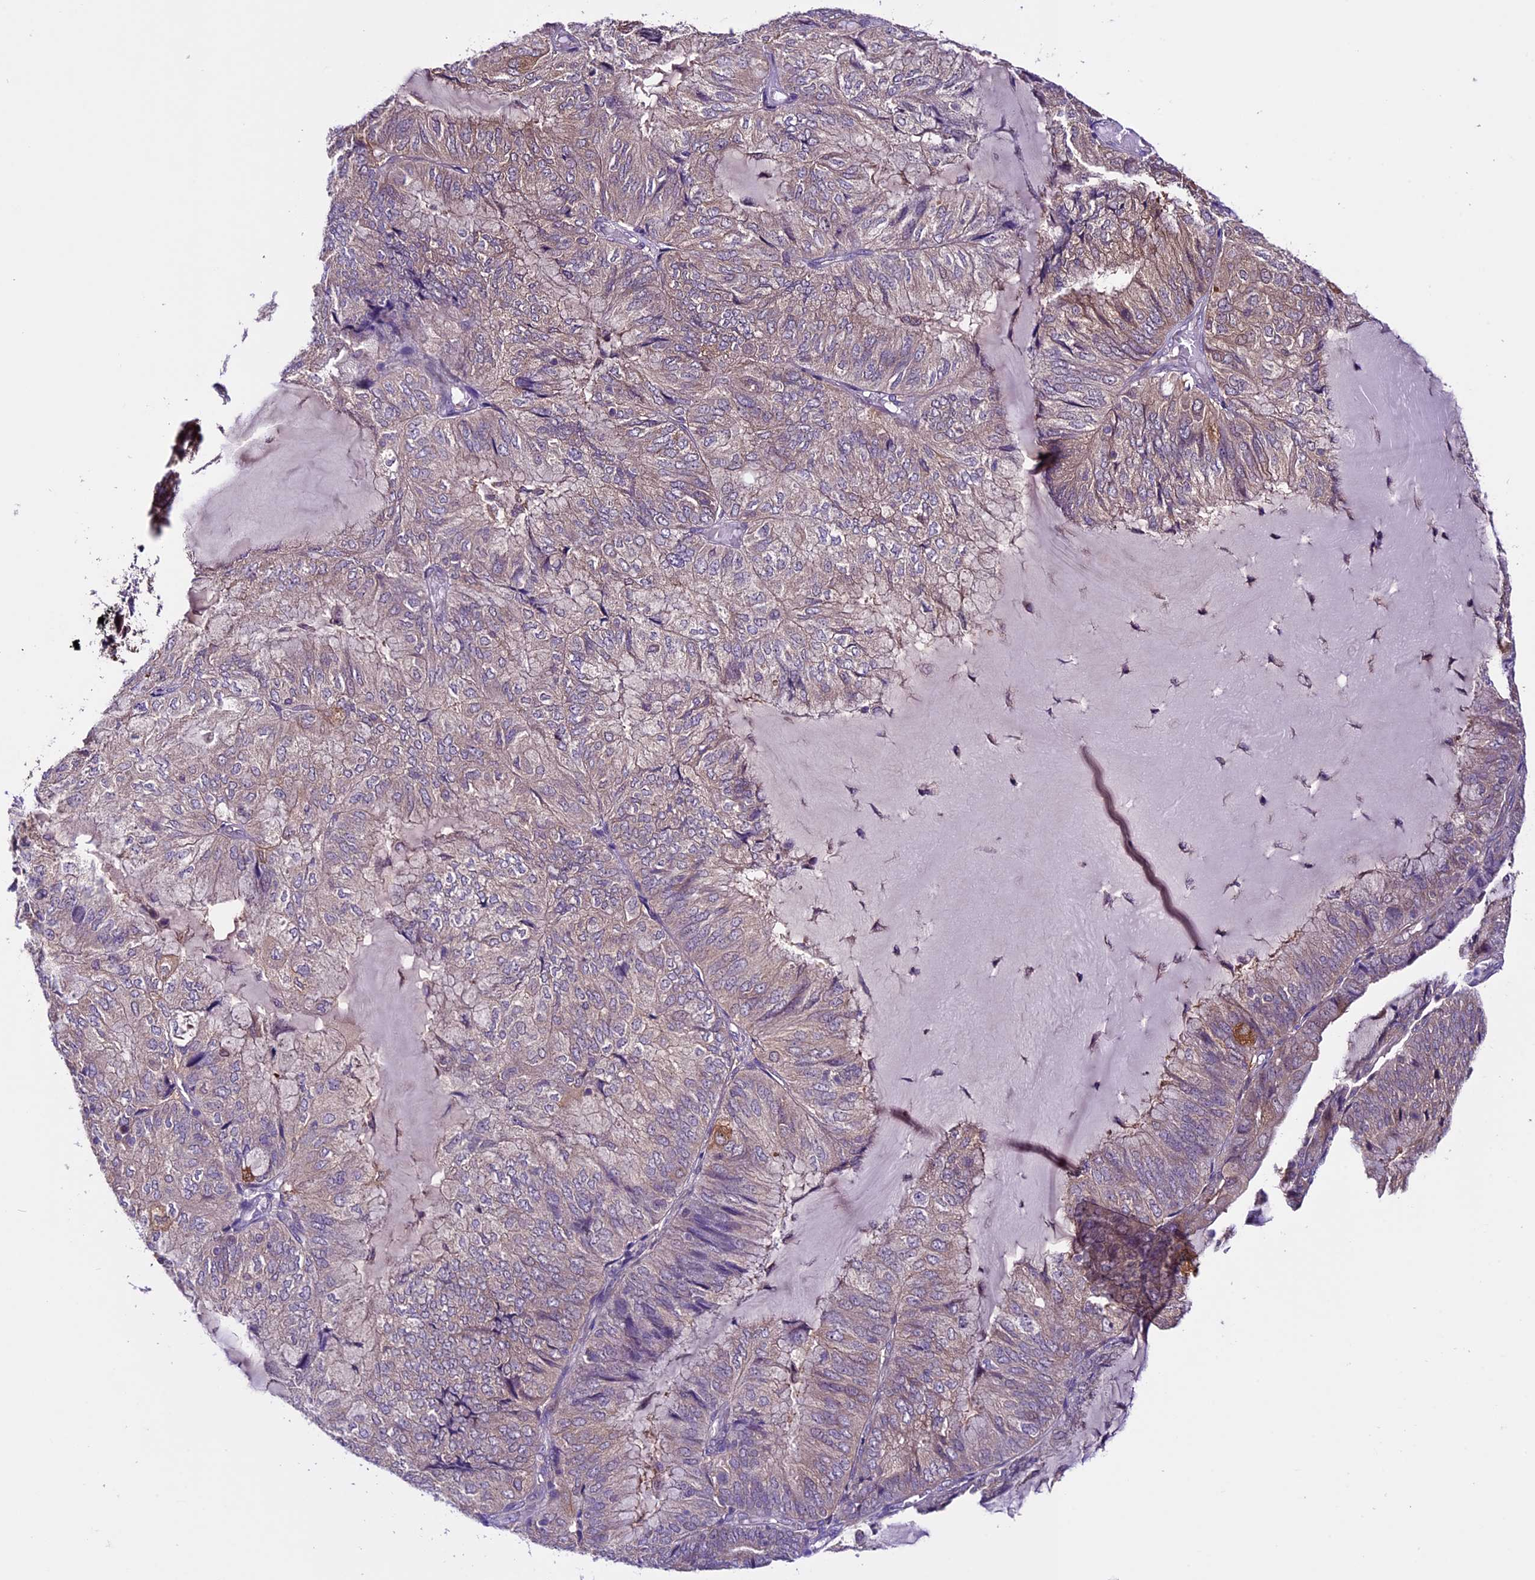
{"staining": {"intensity": "moderate", "quantity": "<25%", "location": "cytoplasmic/membranous"}, "tissue": "endometrial cancer", "cell_type": "Tumor cells", "image_type": "cancer", "snomed": [{"axis": "morphology", "description": "Adenocarcinoma, NOS"}, {"axis": "topography", "description": "Endometrium"}], "caption": "Moderate cytoplasmic/membranous protein positivity is identified in approximately <25% of tumor cells in endometrial adenocarcinoma. (DAB IHC with brightfield microscopy, high magnification).", "gene": "XKR7", "patient": {"sex": "female", "age": 81}}